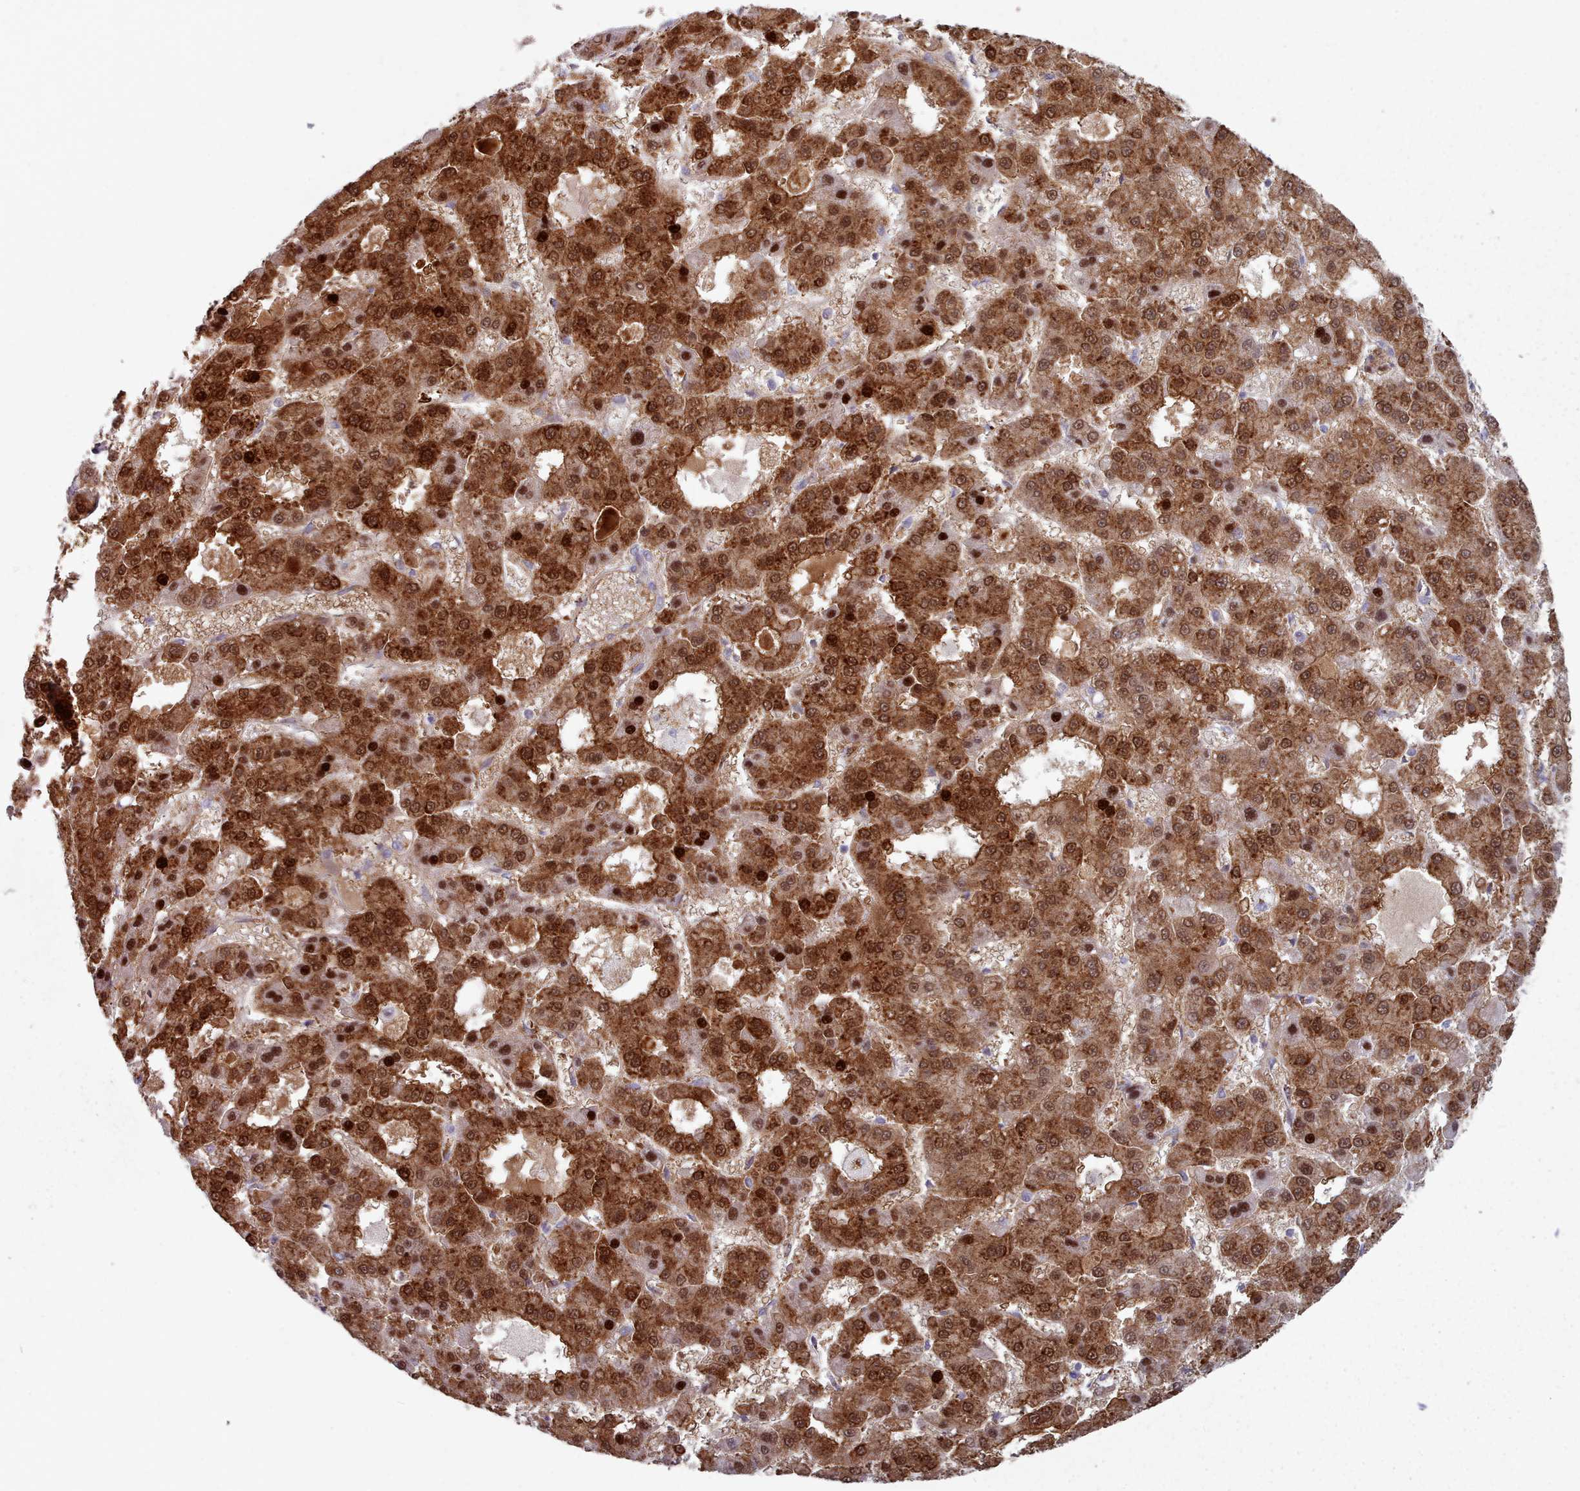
{"staining": {"intensity": "strong", "quantity": ">75%", "location": "cytoplasmic/membranous,nuclear"}, "tissue": "liver cancer", "cell_type": "Tumor cells", "image_type": "cancer", "snomed": [{"axis": "morphology", "description": "Carcinoma, Hepatocellular, NOS"}, {"axis": "topography", "description": "Liver"}], "caption": "There is high levels of strong cytoplasmic/membranous and nuclear expression in tumor cells of liver hepatocellular carcinoma, as demonstrated by immunohistochemical staining (brown color).", "gene": "MAN1B1", "patient": {"sex": "male", "age": 70}}